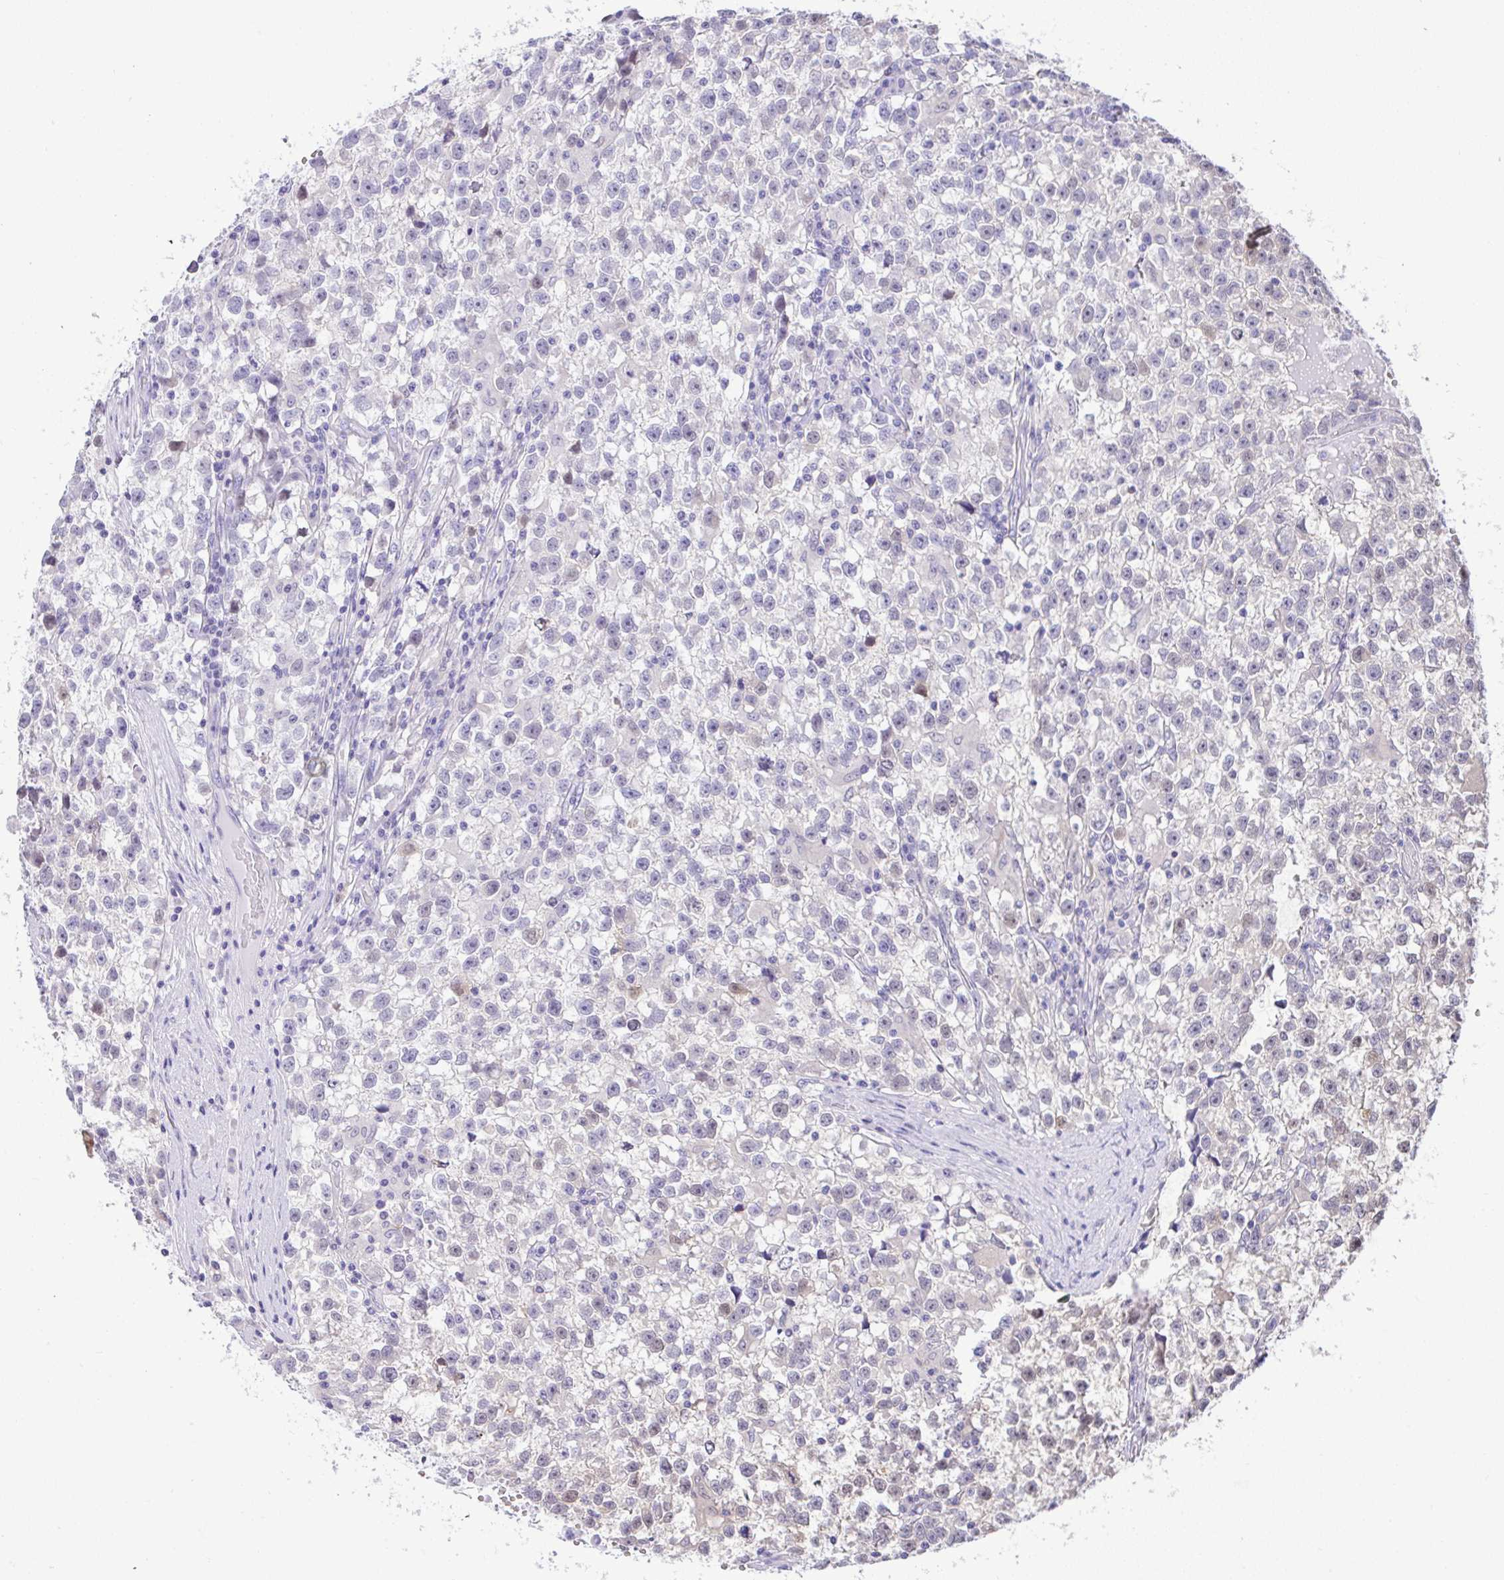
{"staining": {"intensity": "negative", "quantity": "none", "location": "none"}, "tissue": "testis cancer", "cell_type": "Tumor cells", "image_type": "cancer", "snomed": [{"axis": "morphology", "description": "Seminoma, NOS"}, {"axis": "topography", "description": "Testis"}], "caption": "A photomicrograph of testis cancer stained for a protein shows no brown staining in tumor cells.", "gene": "ZNF485", "patient": {"sex": "male", "age": 31}}